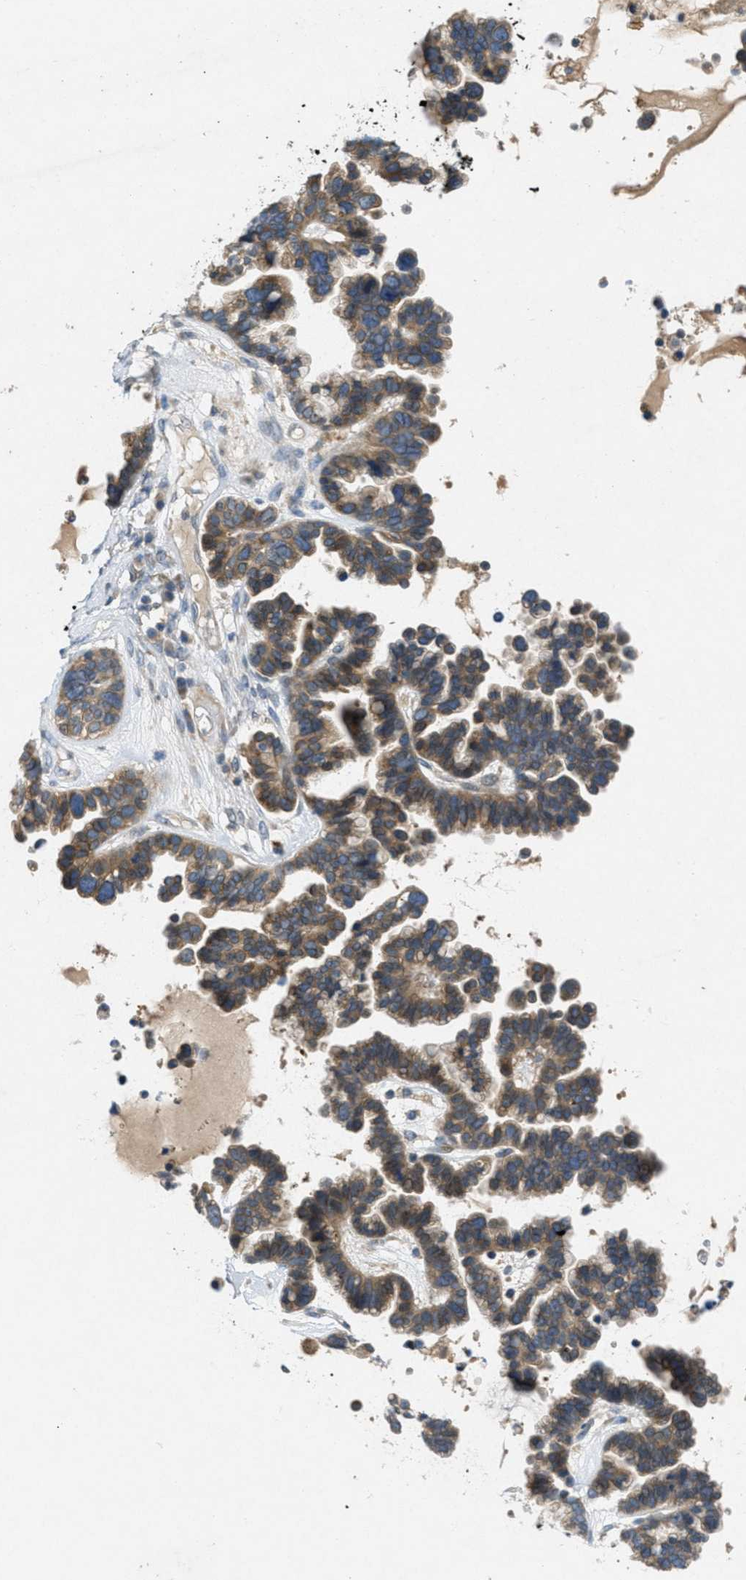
{"staining": {"intensity": "moderate", "quantity": ">75%", "location": "cytoplasmic/membranous"}, "tissue": "ovarian cancer", "cell_type": "Tumor cells", "image_type": "cancer", "snomed": [{"axis": "morphology", "description": "Cystadenocarcinoma, serous, NOS"}, {"axis": "topography", "description": "Ovary"}], "caption": "Immunohistochemical staining of ovarian cancer shows medium levels of moderate cytoplasmic/membranous protein staining in approximately >75% of tumor cells.", "gene": "SIGMAR1", "patient": {"sex": "female", "age": 56}}